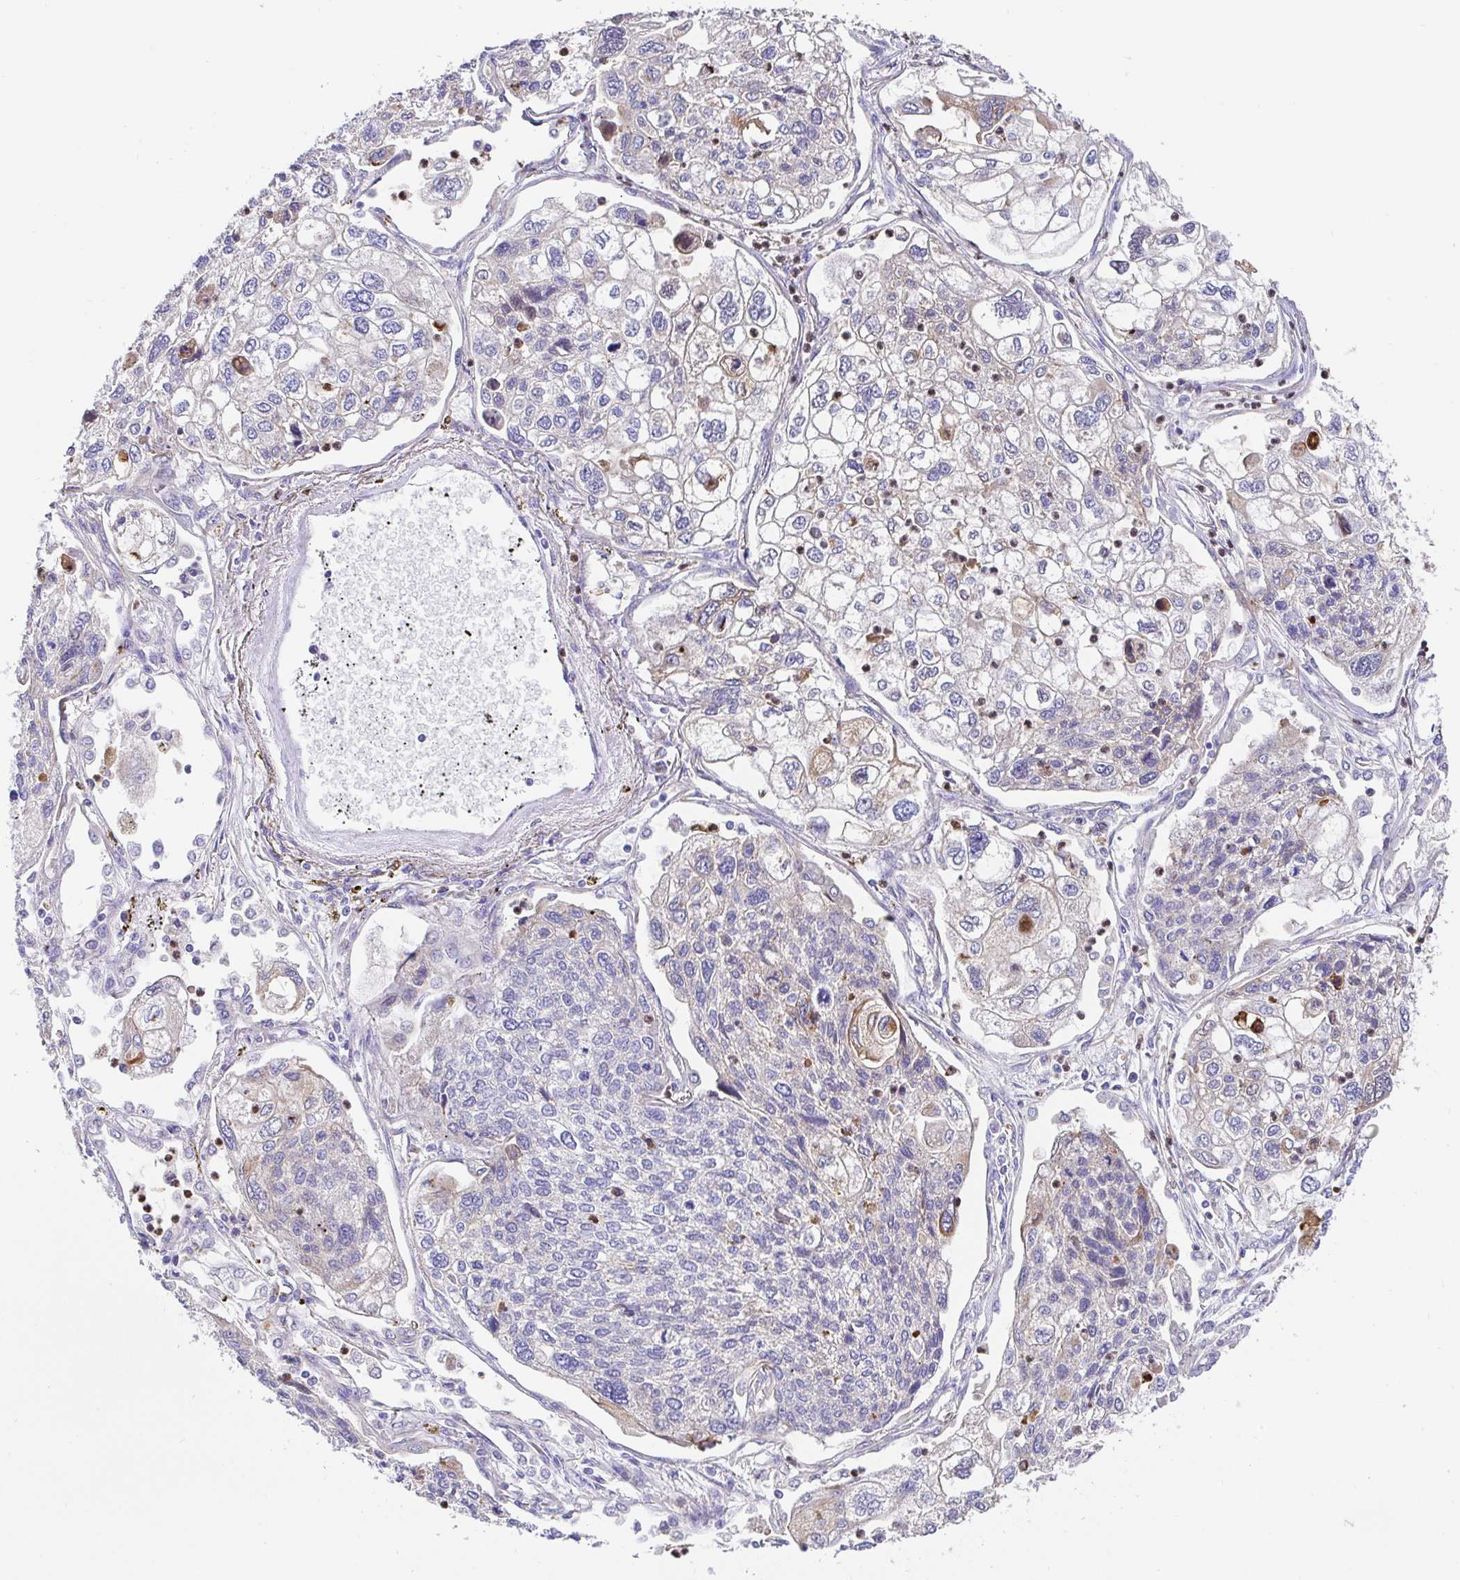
{"staining": {"intensity": "negative", "quantity": "none", "location": "none"}, "tissue": "lung cancer", "cell_type": "Tumor cells", "image_type": "cancer", "snomed": [{"axis": "morphology", "description": "Squamous cell carcinoma, NOS"}, {"axis": "topography", "description": "Lung"}], "caption": "IHC photomicrograph of human lung cancer (squamous cell carcinoma) stained for a protein (brown), which reveals no positivity in tumor cells. (IHC, brightfield microscopy, high magnification).", "gene": "GOLGA1", "patient": {"sex": "male", "age": 74}}